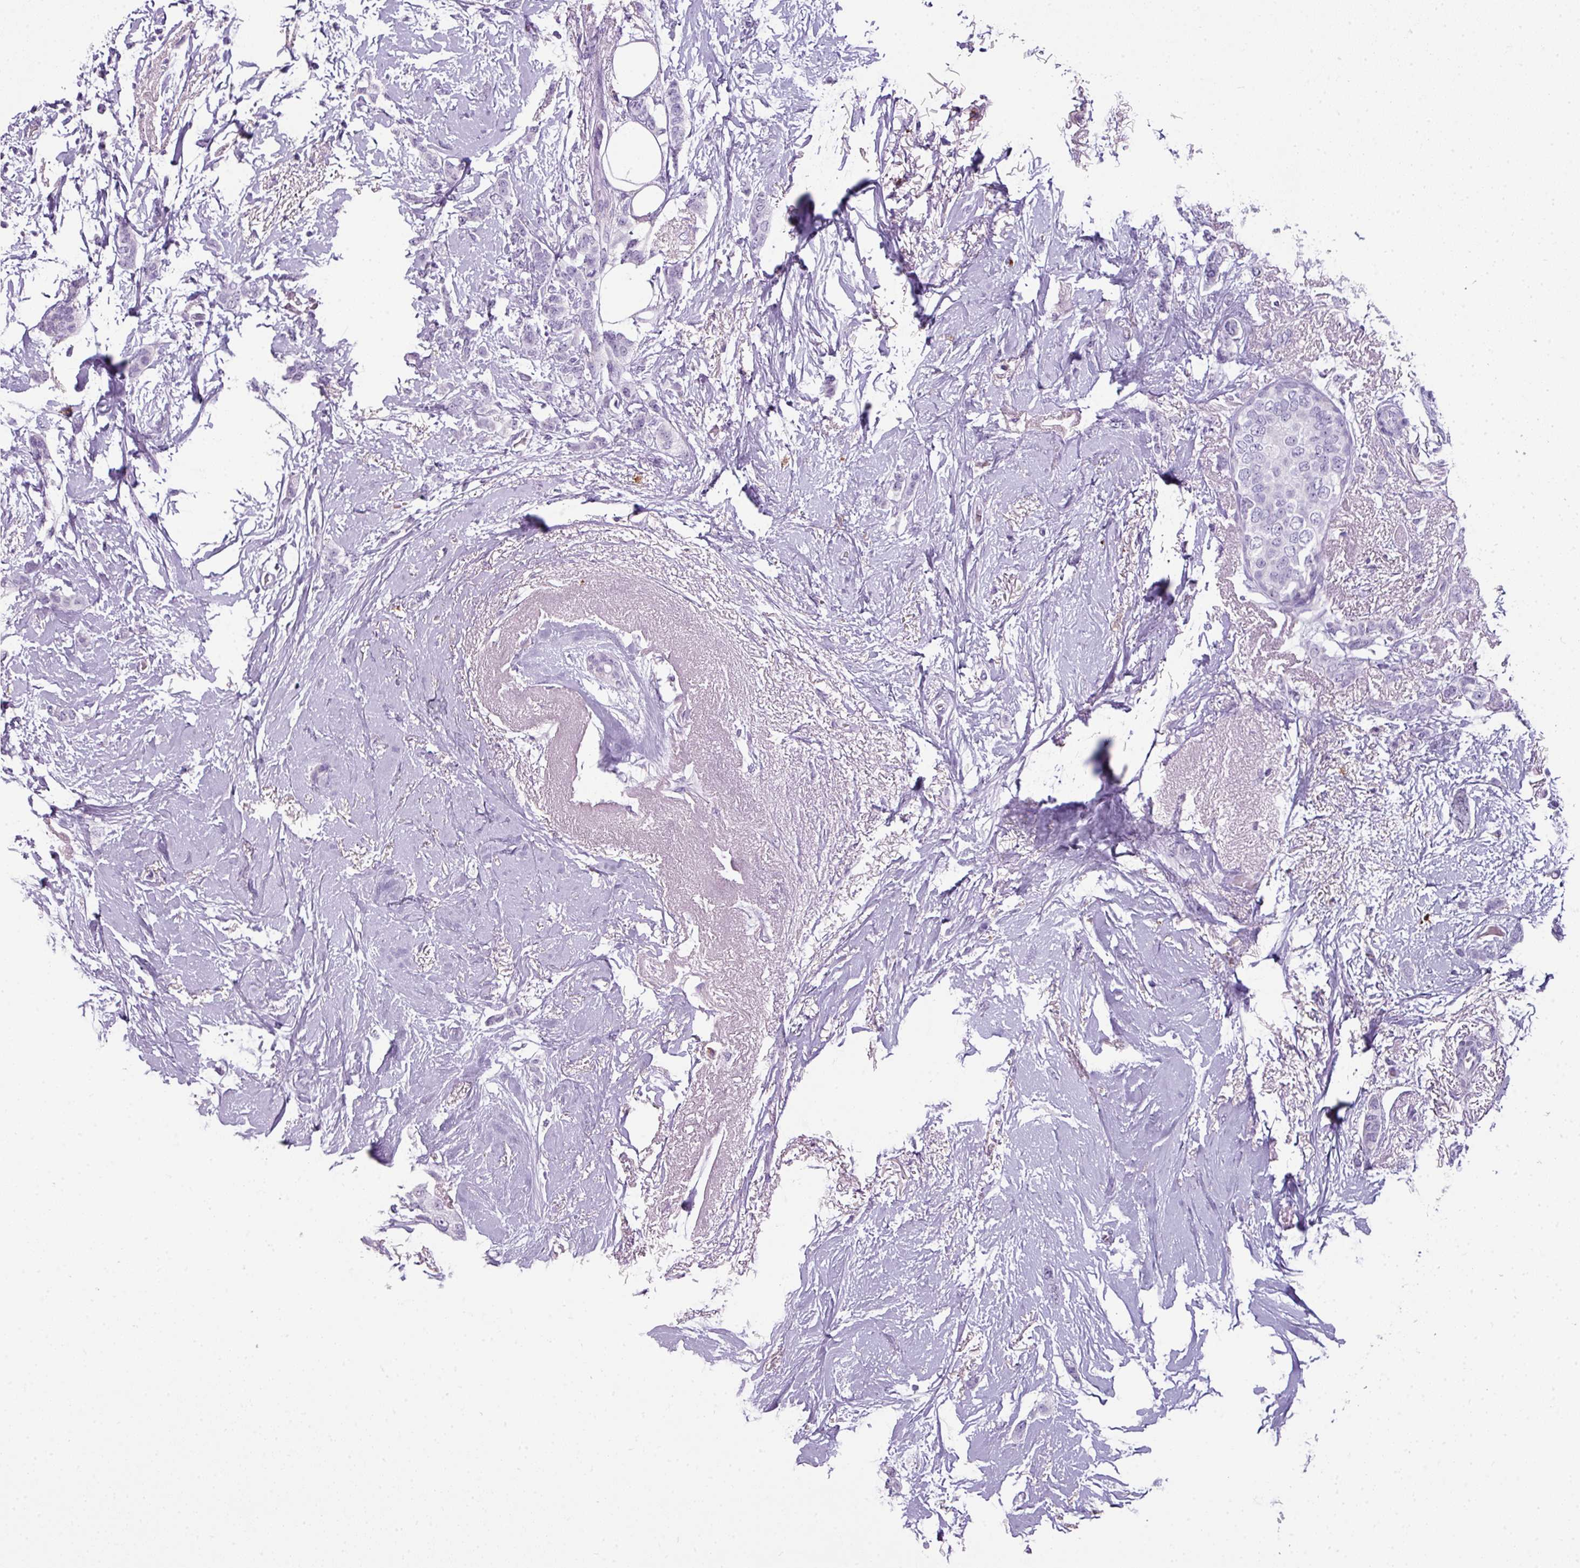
{"staining": {"intensity": "negative", "quantity": "none", "location": "none"}, "tissue": "breast cancer", "cell_type": "Tumor cells", "image_type": "cancer", "snomed": [{"axis": "morphology", "description": "Duct carcinoma"}, {"axis": "topography", "description": "Breast"}], "caption": "Tumor cells show no significant protein positivity in breast cancer (invasive ductal carcinoma).", "gene": "CTSG", "patient": {"sex": "female", "age": 72}}